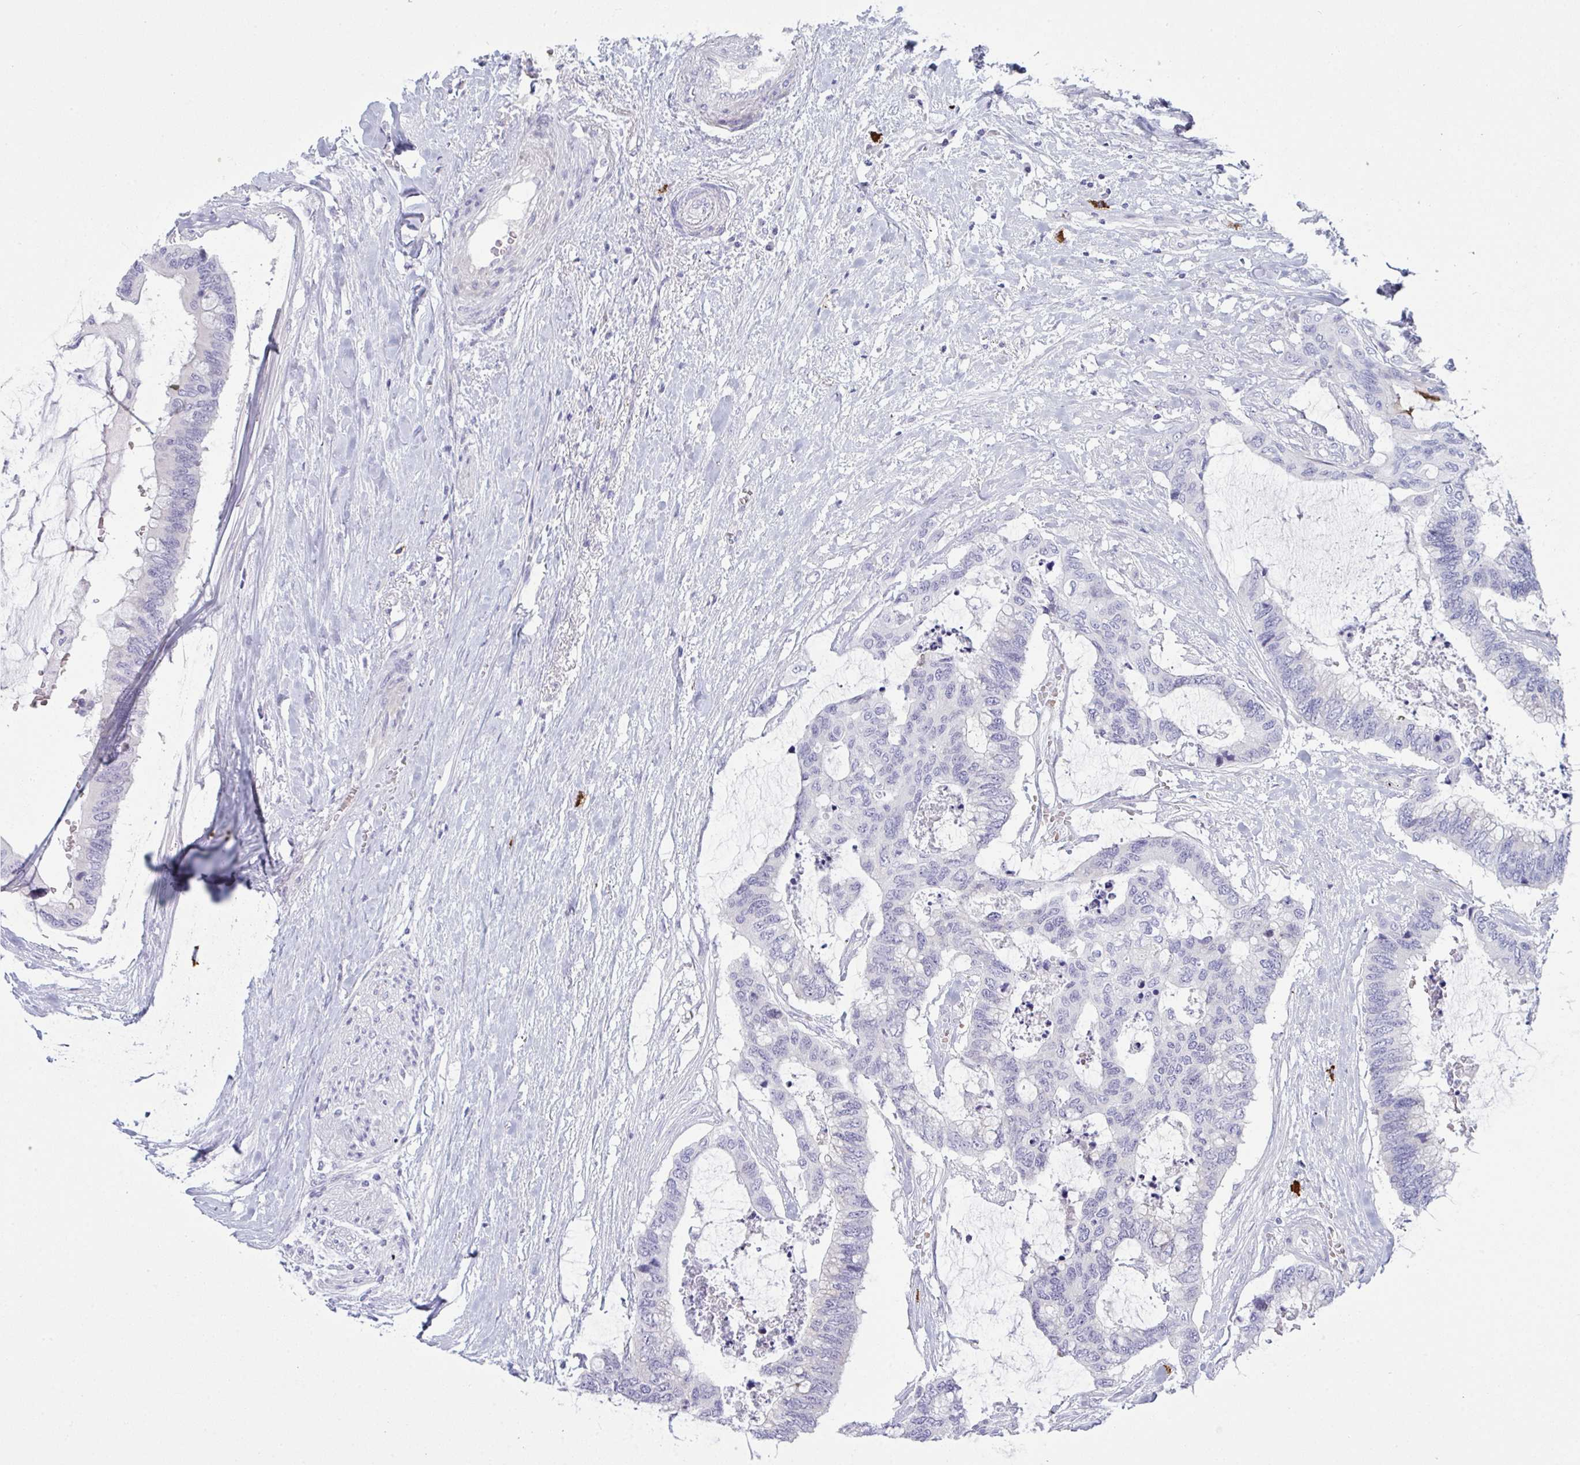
{"staining": {"intensity": "negative", "quantity": "none", "location": "none"}, "tissue": "colorectal cancer", "cell_type": "Tumor cells", "image_type": "cancer", "snomed": [{"axis": "morphology", "description": "Adenocarcinoma, NOS"}, {"axis": "topography", "description": "Rectum"}], "caption": "High magnification brightfield microscopy of colorectal adenocarcinoma stained with DAB (3,3'-diaminobenzidine) (brown) and counterstained with hematoxylin (blue): tumor cells show no significant positivity. (DAB immunohistochemistry with hematoxylin counter stain).", "gene": "ZNF684", "patient": {"sex": "female", "age": 59}}